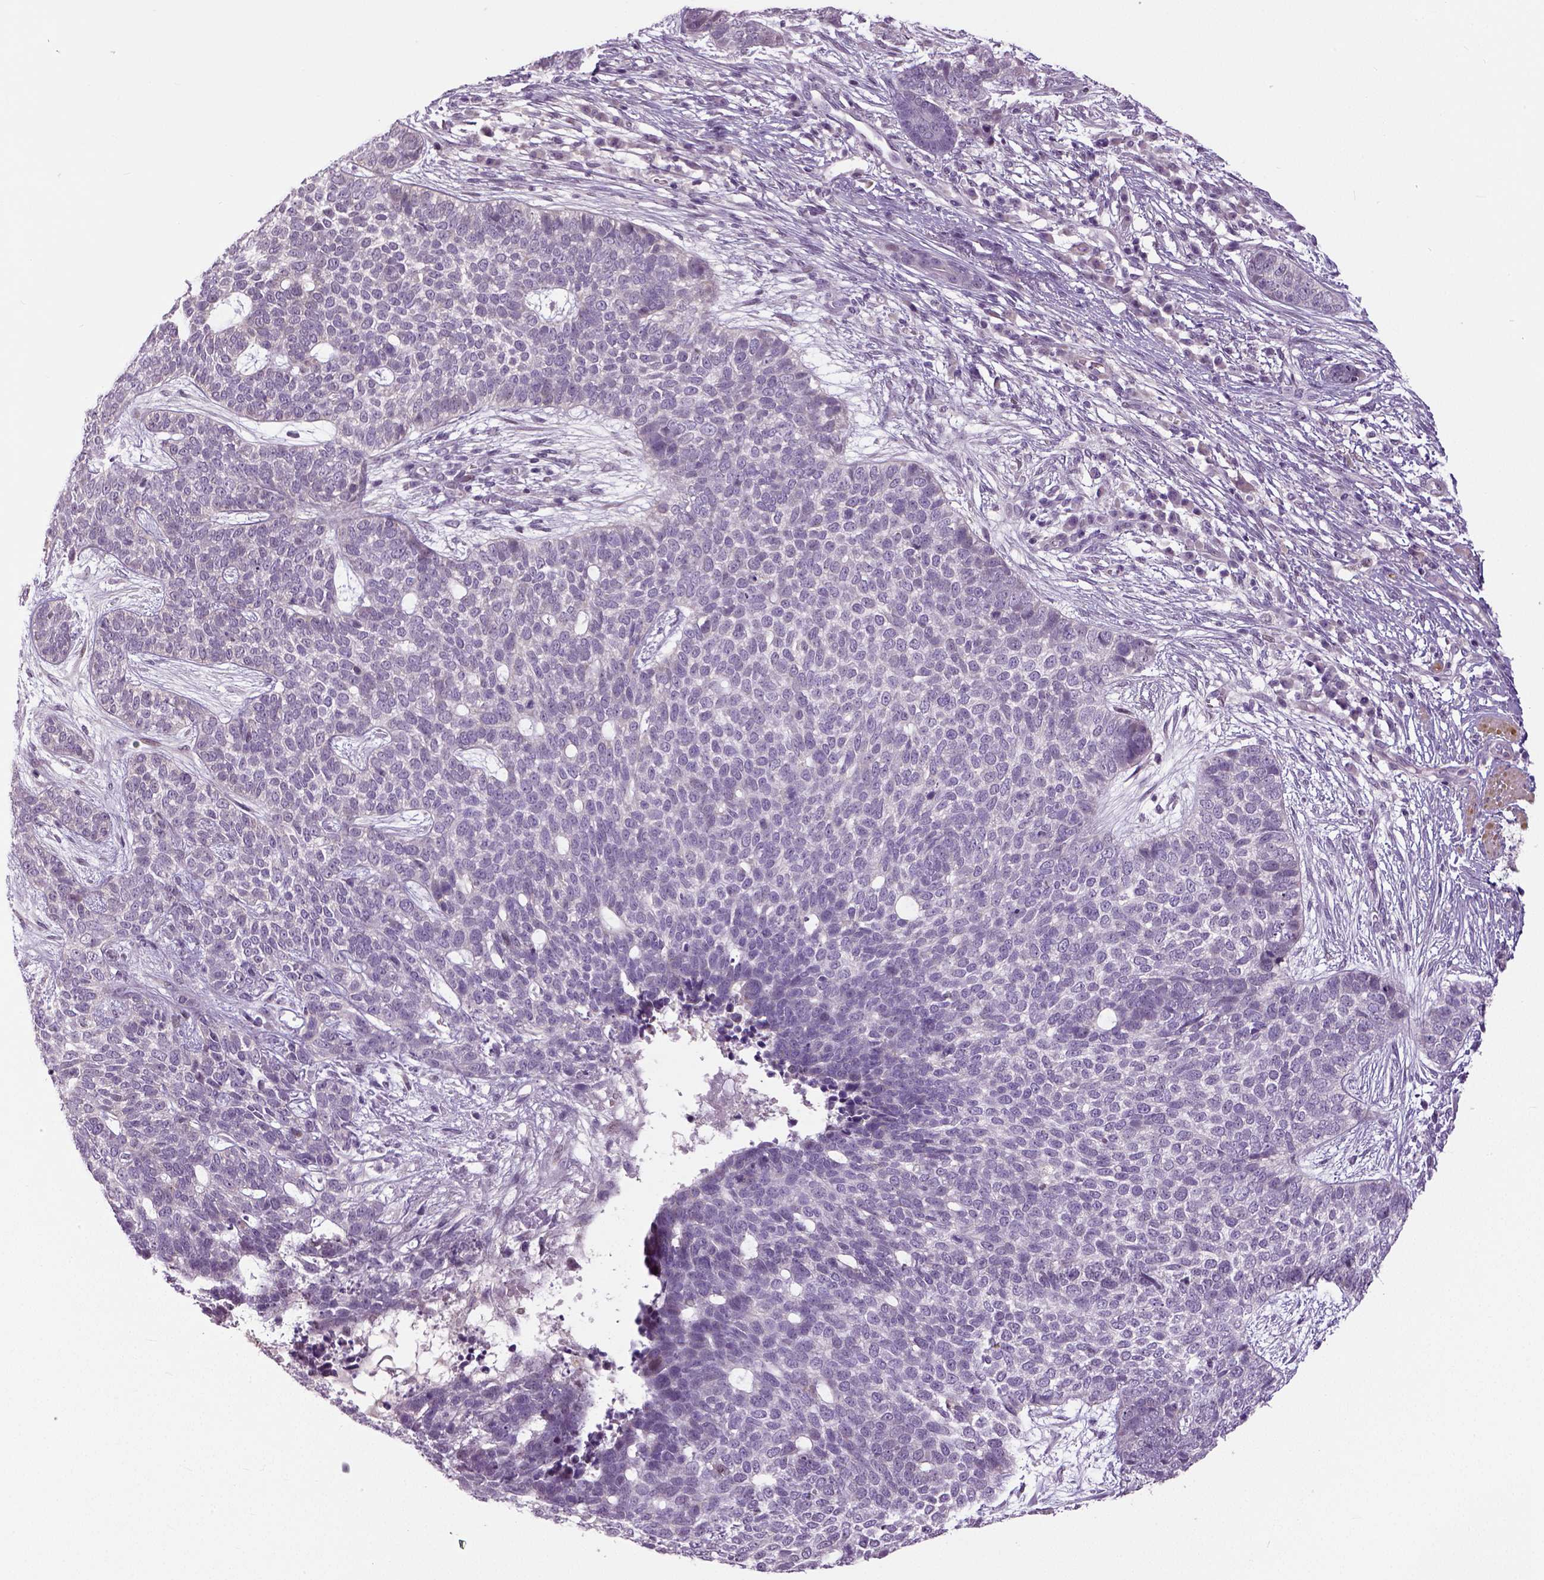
{"staining": {"intensity": "negative", "quantity": "none", "location": "none"}, "tissue": "skin cancer", "cell_type": "Tumor cells", "image_type": "cancer", "snomed": [{"axis": "morphology", "description": "Basal cell carcinoma"}, {"axis": "topography", "description": "Skin"}], "caption": "High magnification brightfield microscopy of skin cancer stained with DAB (brown) and counterstained with hematoxylin (blue): tumor cells show no significant positivity.", "gene": "NECAB1", "patient": {"sex": "female", "age": 69}}